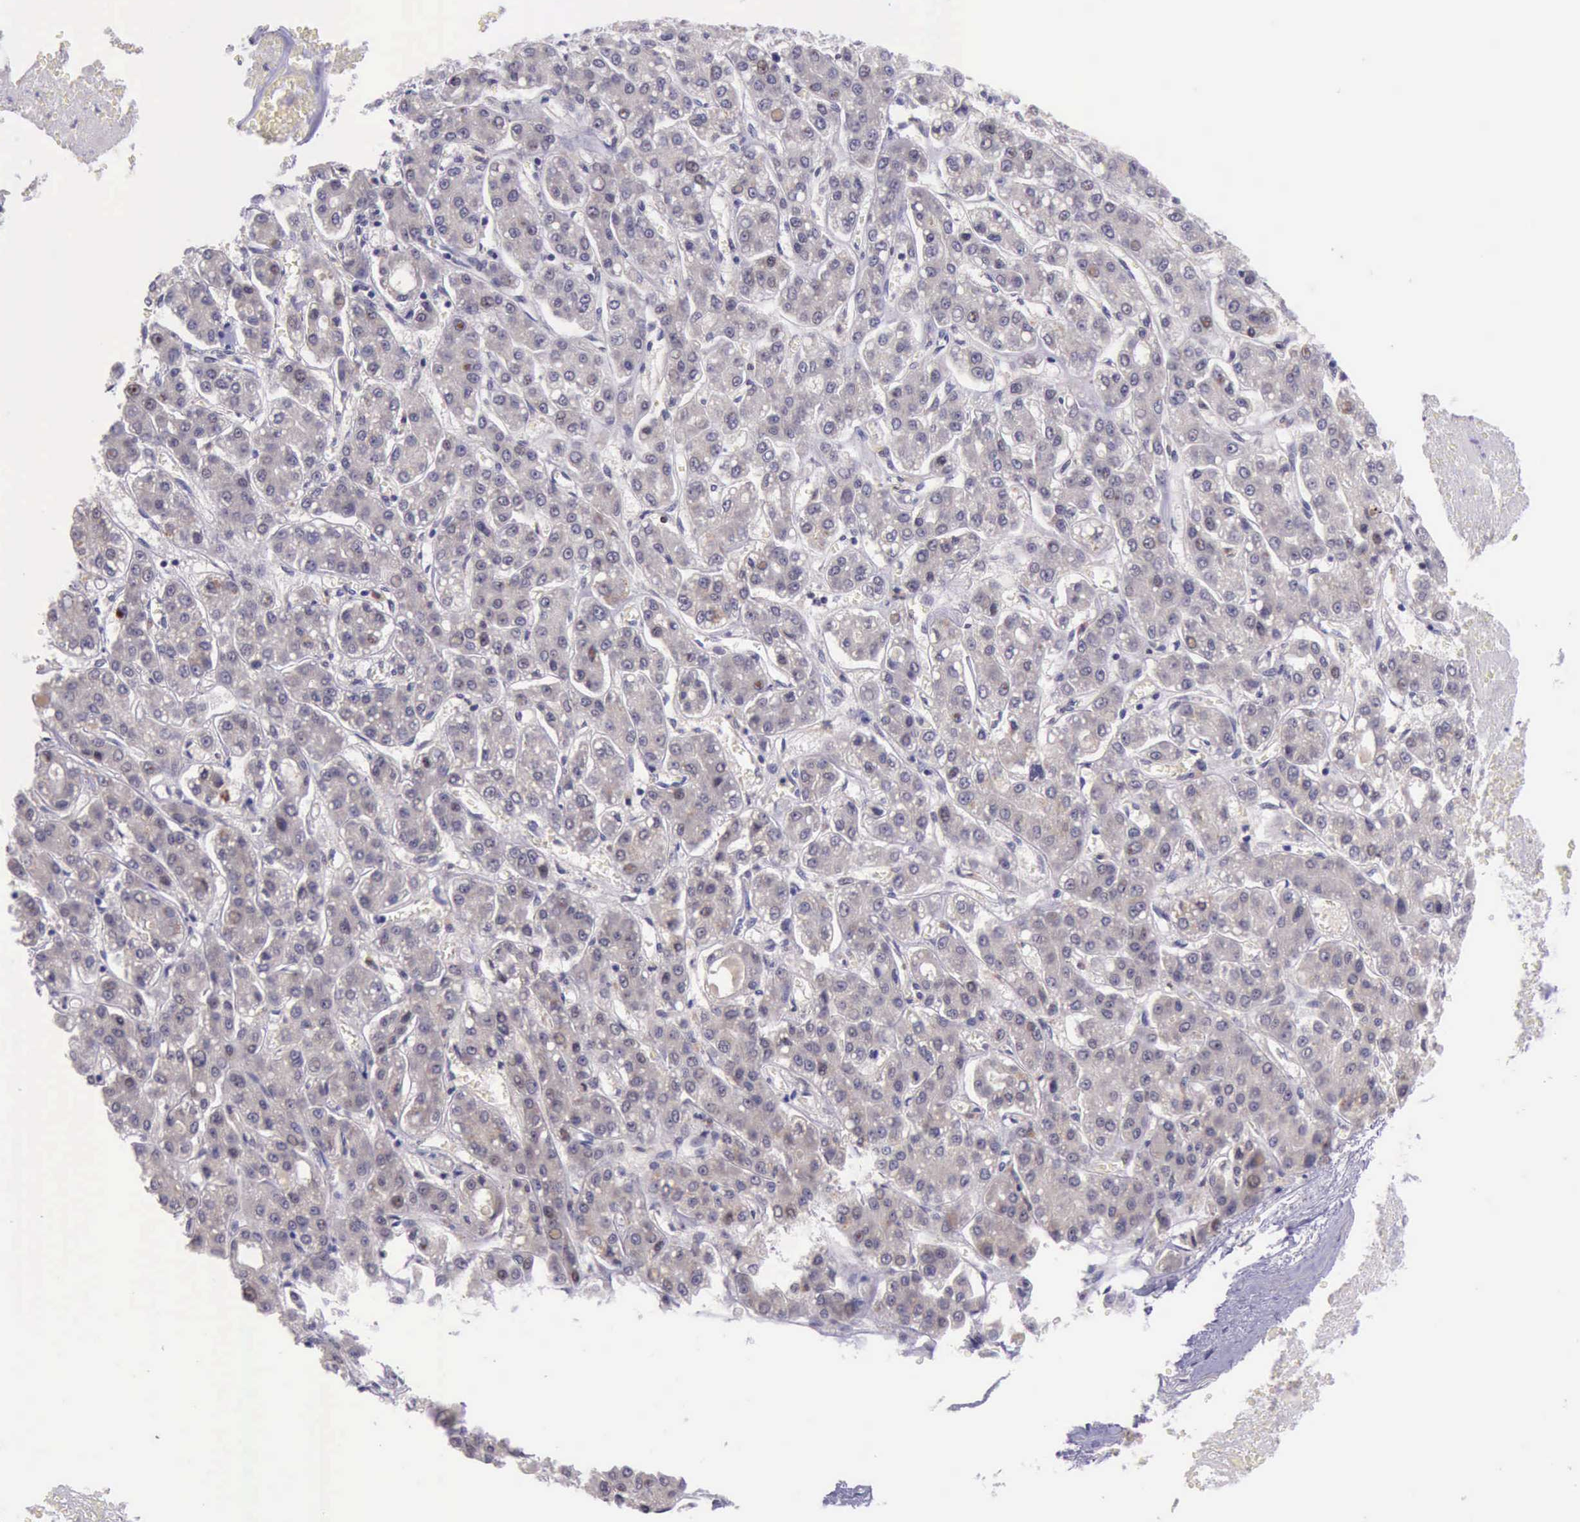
{"staining": {"intensity": "strong", "quantity": "<25%", "location": "nuclear"}, "tissue": "liver cancer", "cell_type": "Tumor cells", "image_type": "cancer", "snomed": [{"axis": "morphology", "description": "Carcinoma, Hepatocellular, NOS"}, {"axis": "topography", "description": "Liver"}], "caption": "An image of liver hepatocellular carcinoma stained for a protein reveals strong nuclear brown staining in tumor cells. The protein of interest is shown in brown color, while the nuclei are stained blue.", "gene": "PARP1", "patient": {"sex": "male", "age": 69}}